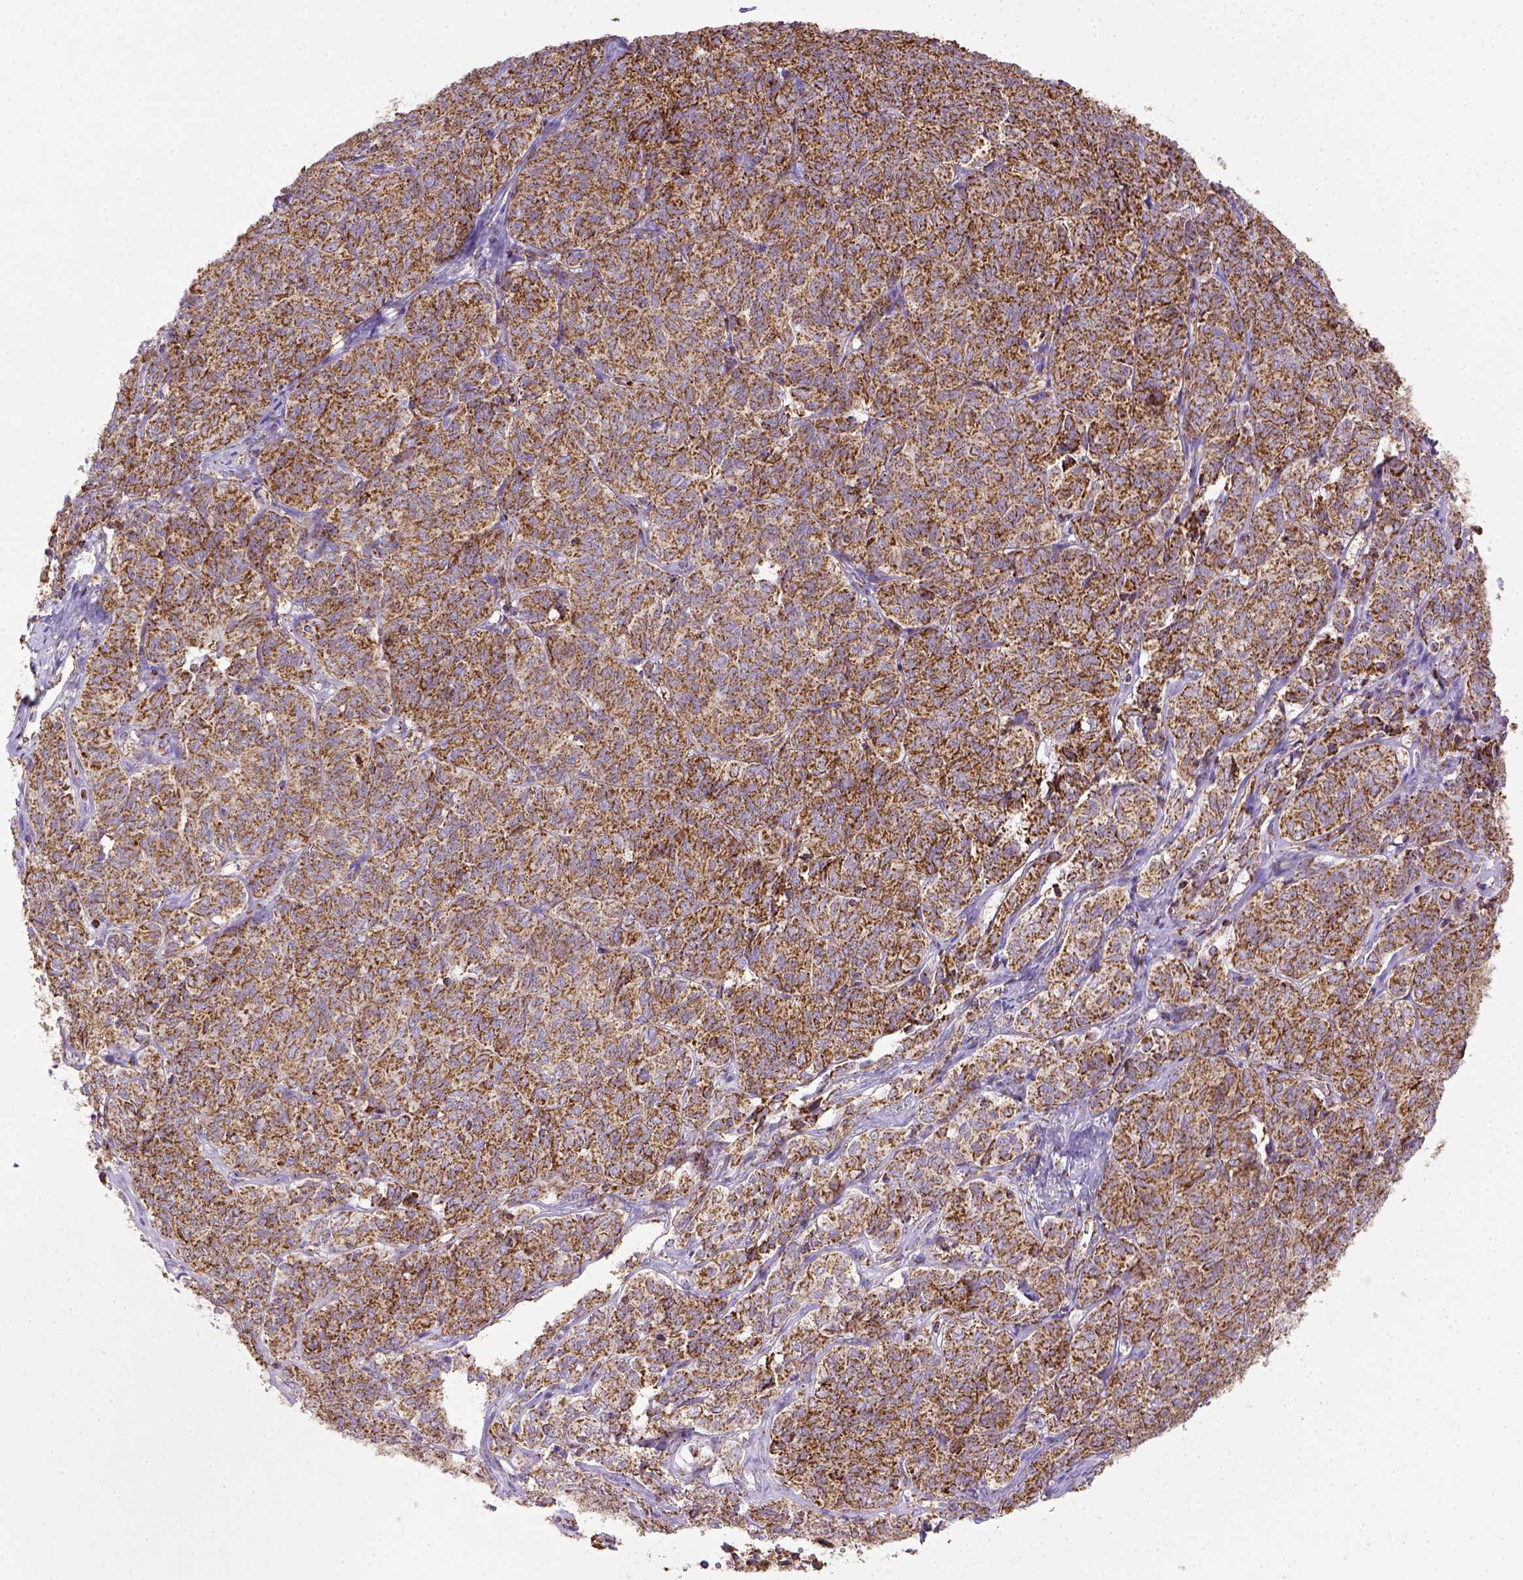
{"staining": {"intensity": "moderate", "quantity": ">75%", "location": "cytoplasmic/membranous"}, "tissue": "ovarian cancer", "cell_type": "Tumor cells", "image_type": "cancer", "snomed": [{"axis": "morphology", "description": "Carcinoma, endometroid"}, {"axis": "topography", "description": "Ovary"}], "caption": "The immunohistochemical stain shows moderate cytoplasmic/membranous expression in tumor cells of ovarian cancer tissue.", "gene": "MT-CO1", "patient": {"sex": "female", "age": 80}}